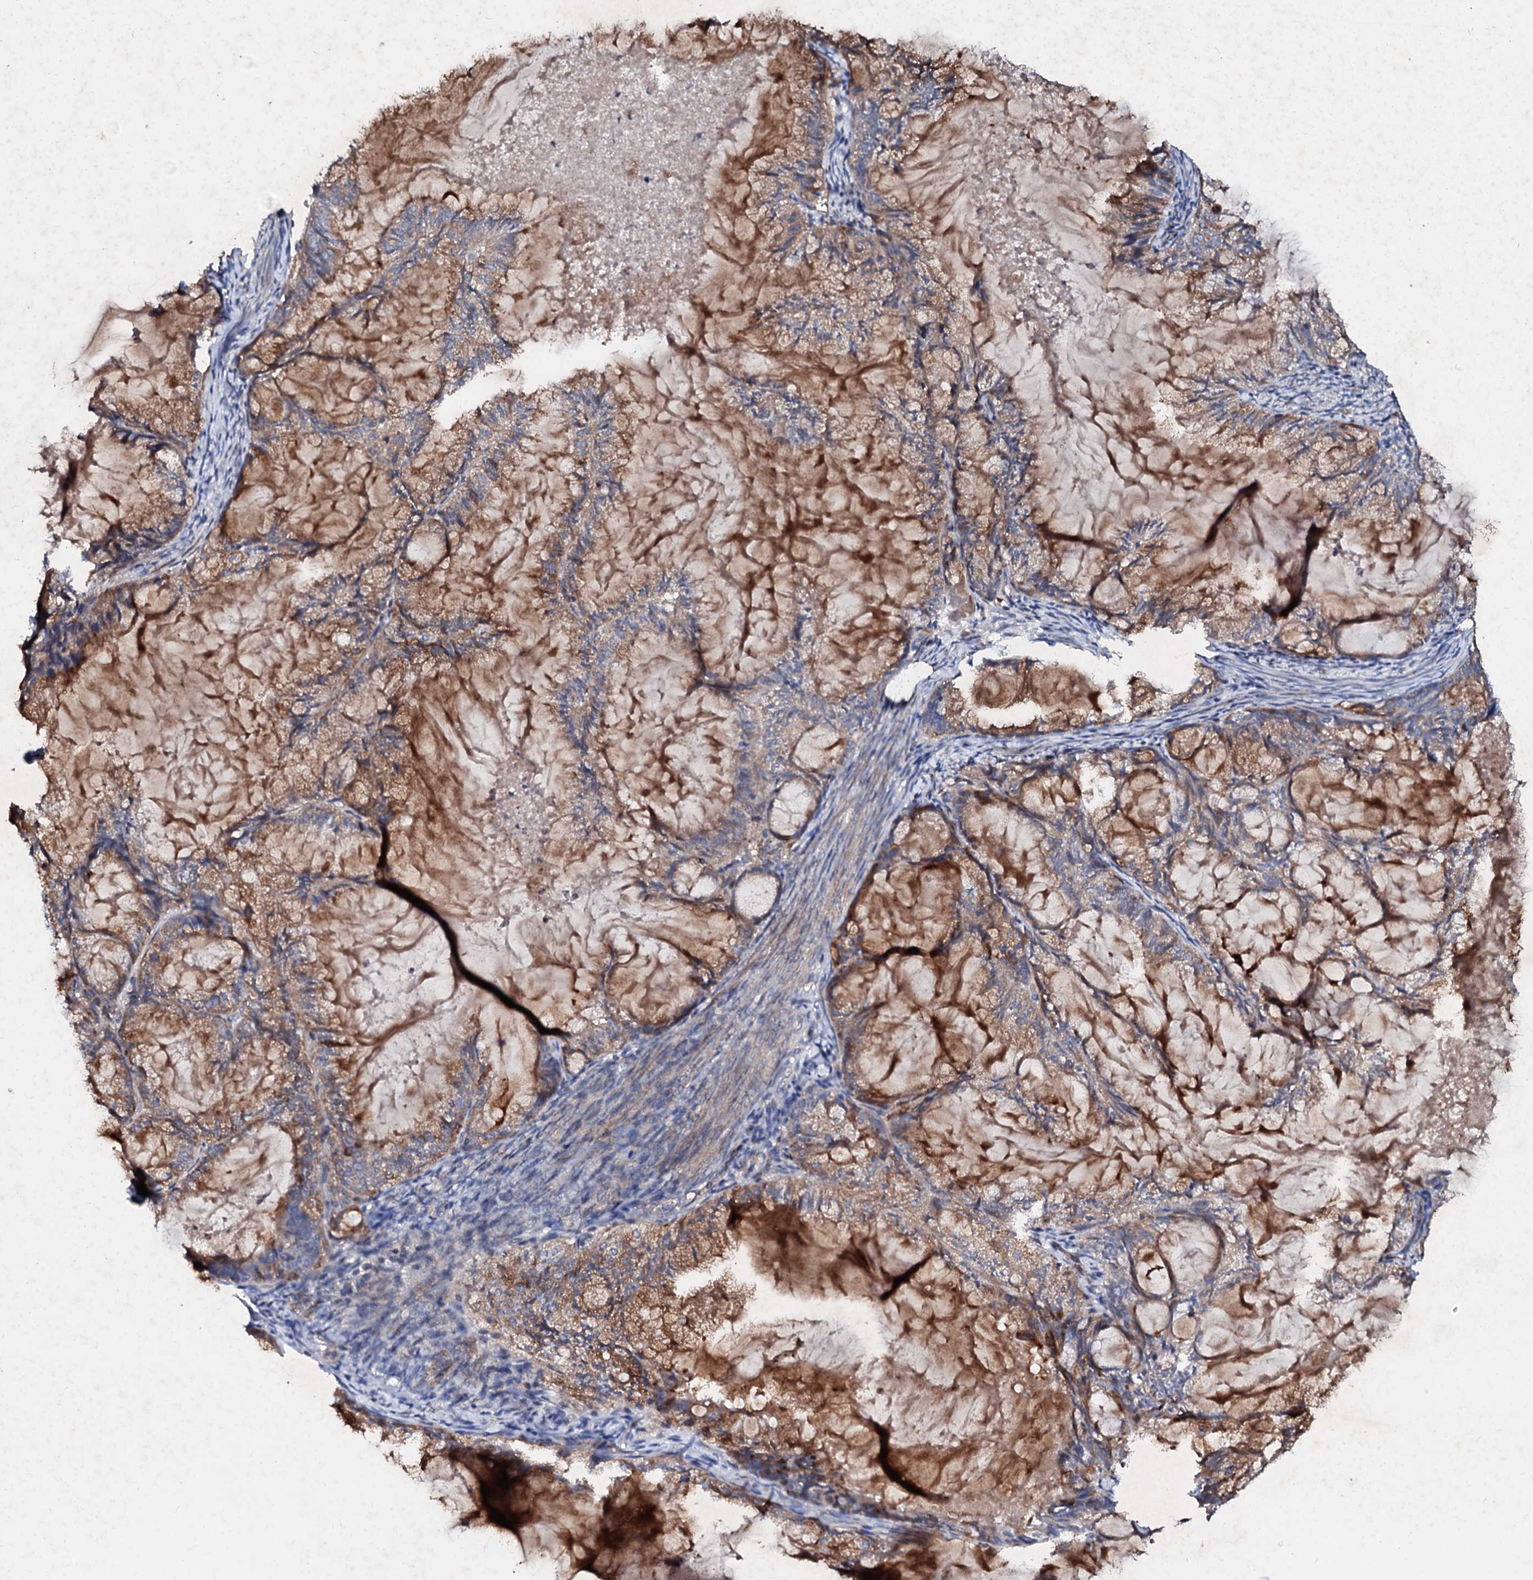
{"staining": {"intensity": "moderate", "quantity": "25%-75%", "location": "cytoplasmic/membranous"}, "tissue": "endometrial cancer", "cell_type": "Tumor cells", "image_type": "cancer", "snomed": [{"axis": "morphology", "description": "Adenocarcinoma, NOS"}, {"axis": "topography", "description": "Endometrium"}], "caption": "A histopathology image showing moderate cytoplasmic/membranous positivity in approximately 25%-75% of tumor cells in endometrial adenocarcinoma, as visualized by brown immunohistochemical staining.", "gene": "FIBIN", "patient": {"sex": "female", "age": 86}}